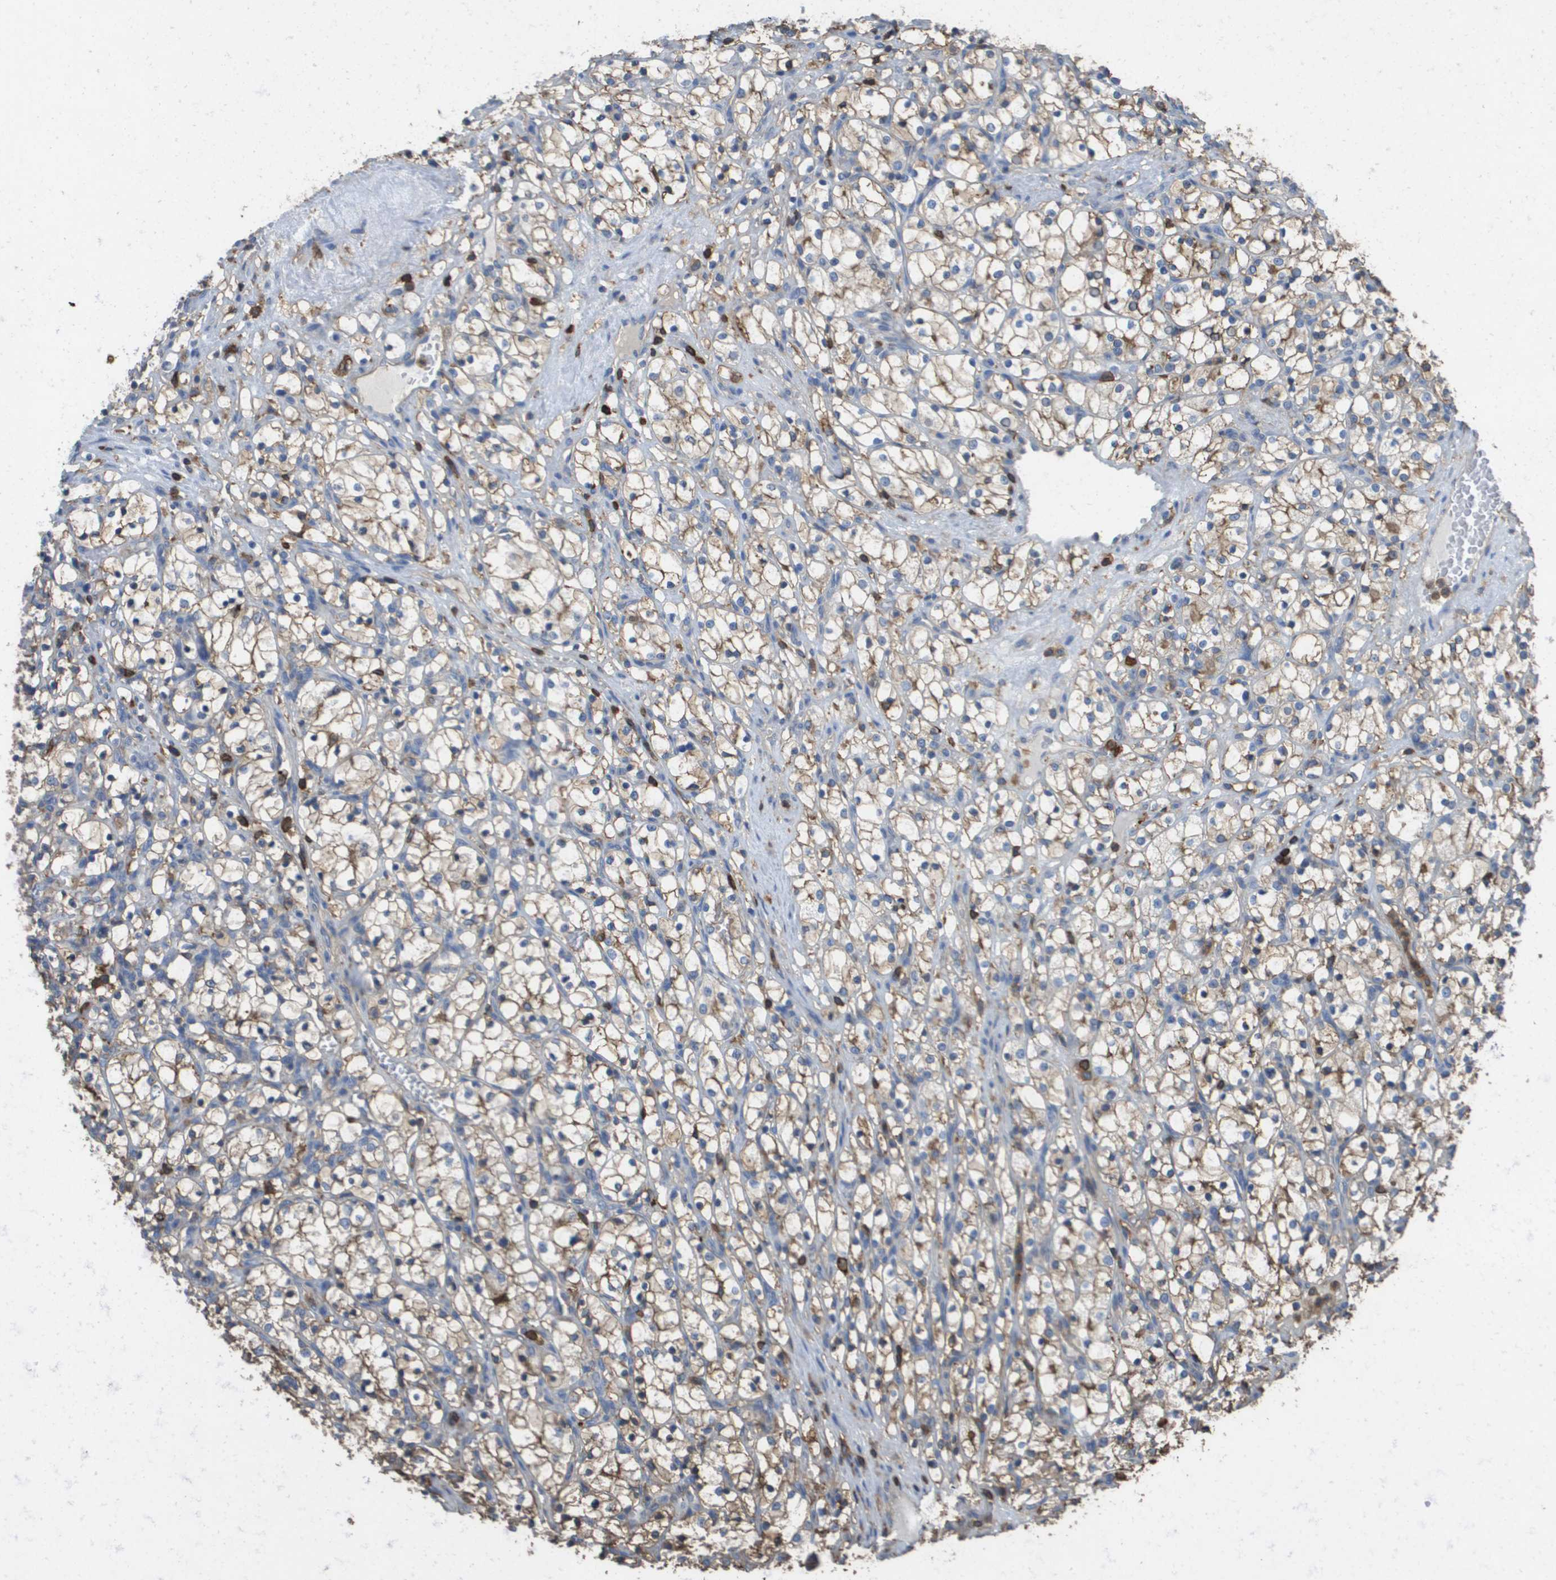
{"staining": {"intensity": "weak", "quantity": ">75%", "location": "cytoplasmic/membranous"}, "tissue": "renal cancer", "cell_type": "Tumor cells", "image_type": "cancer", "snomed": [{"axis": "morphology", "description": "Adenocarcinoma, NOS"}, {"axis": "topography", "description": "Kidney"}], "caption": "High-power microscopy captured an immunohistochemistry (IHC) micrograph of renal cancer, revealing weak cytoplasmic/membranous positivity in about >75% of tumor cells.", "gene": "PASK", "patient": {"sex": "female", "age": 69}}